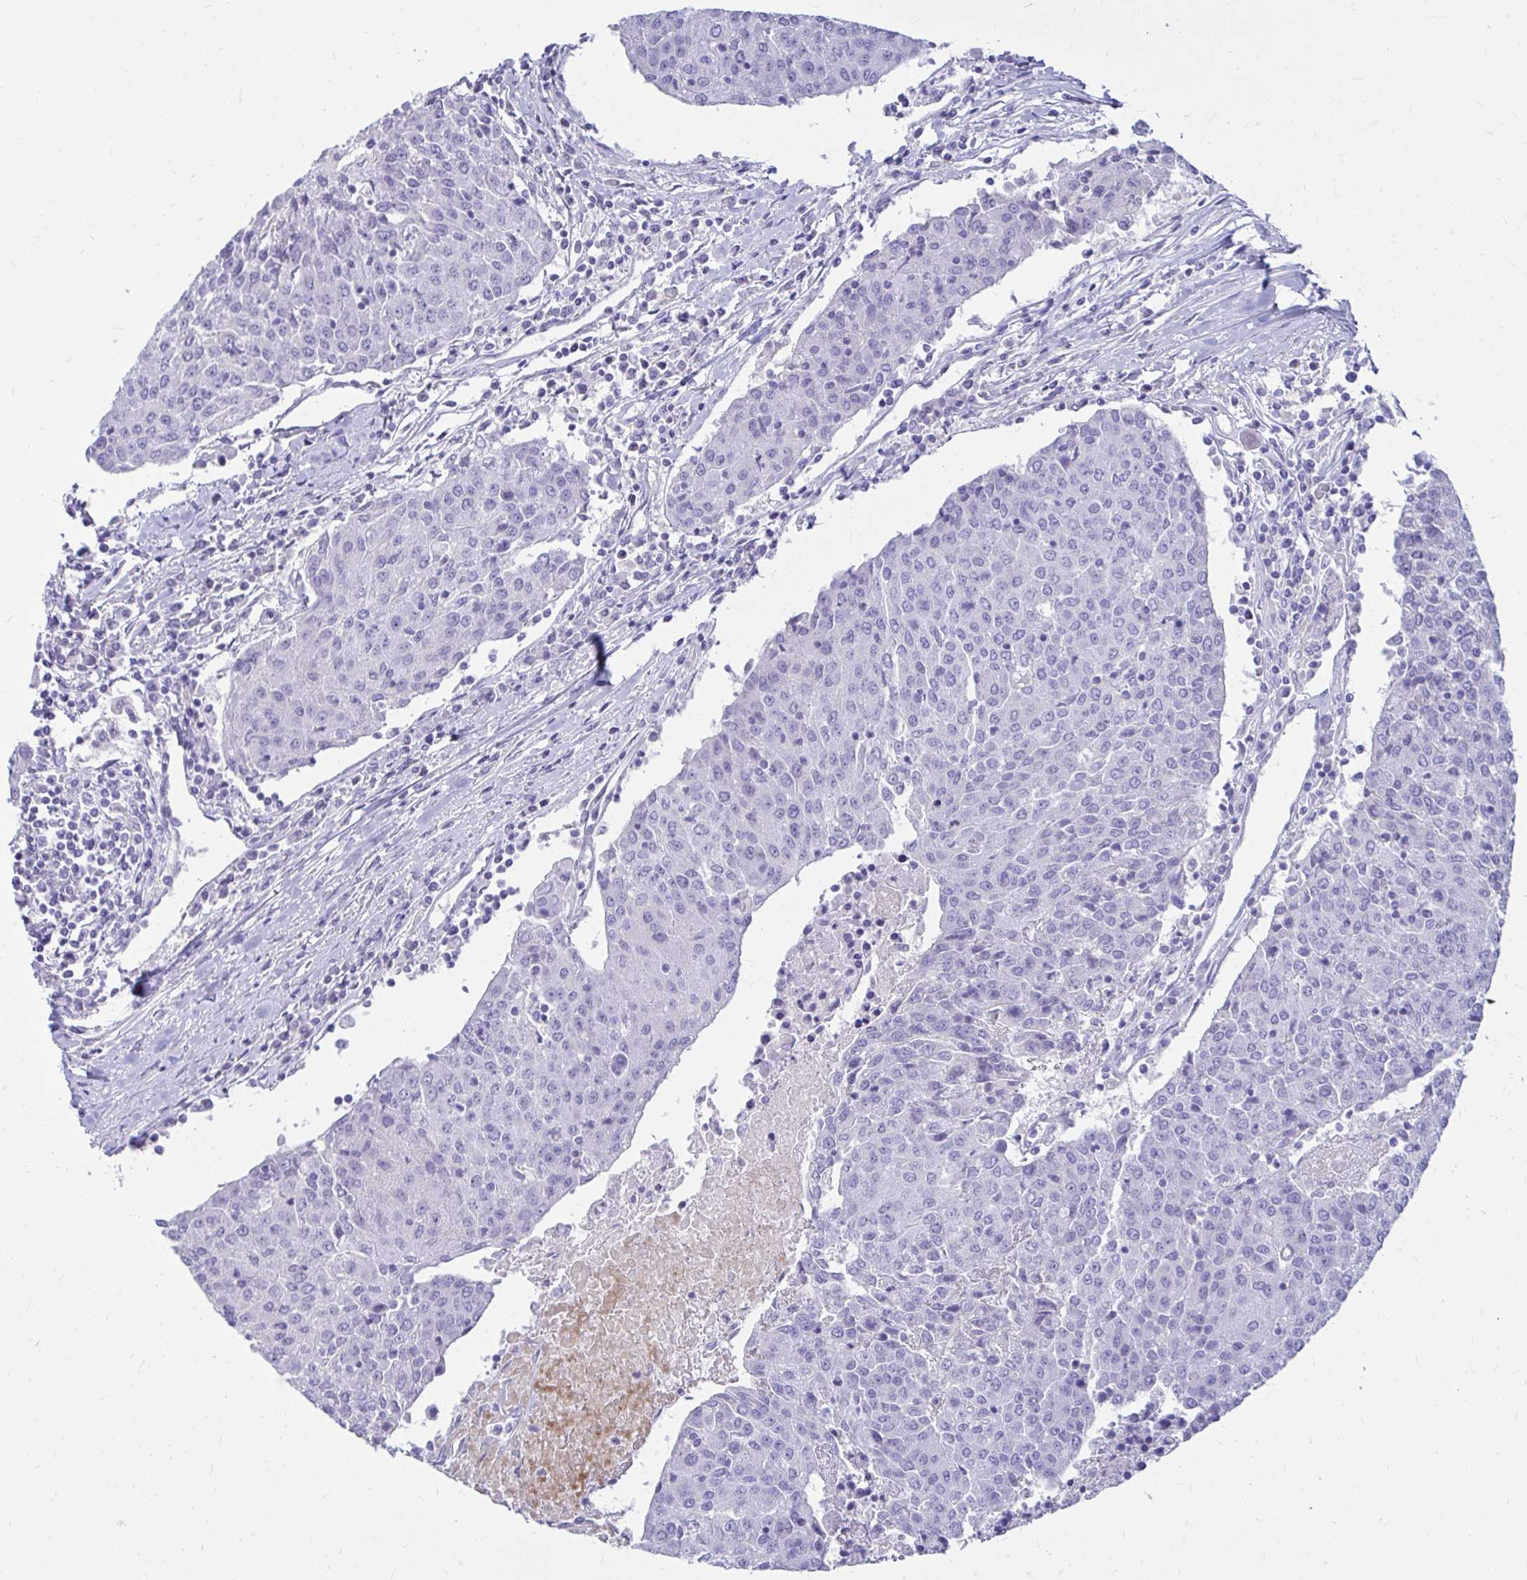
{"staining": {"intensity": "negative", "quantity": "none", "location": "none"}, "tissue": "urothelial cancer", "cell_type": "Tumor cells", "image_type": "cancer", "snomed": [{"axis": "morphology", "description": "Urothelial carcinoma, High grade"}, {"axis": "topography", "description": "Urinary bladder"}], "caption": "Immunohistochemistry (IHC) of human urothelial cancer reveals no staining in tumor cells. Brightfield microscopy of IHC stained with DAB (3,3'-diaminobenzidine) (brown) and hematoxylin (blue), captured at high magnification.", "gene": "NANOGNB", "patient": {"sex": "female", "age": 85}}